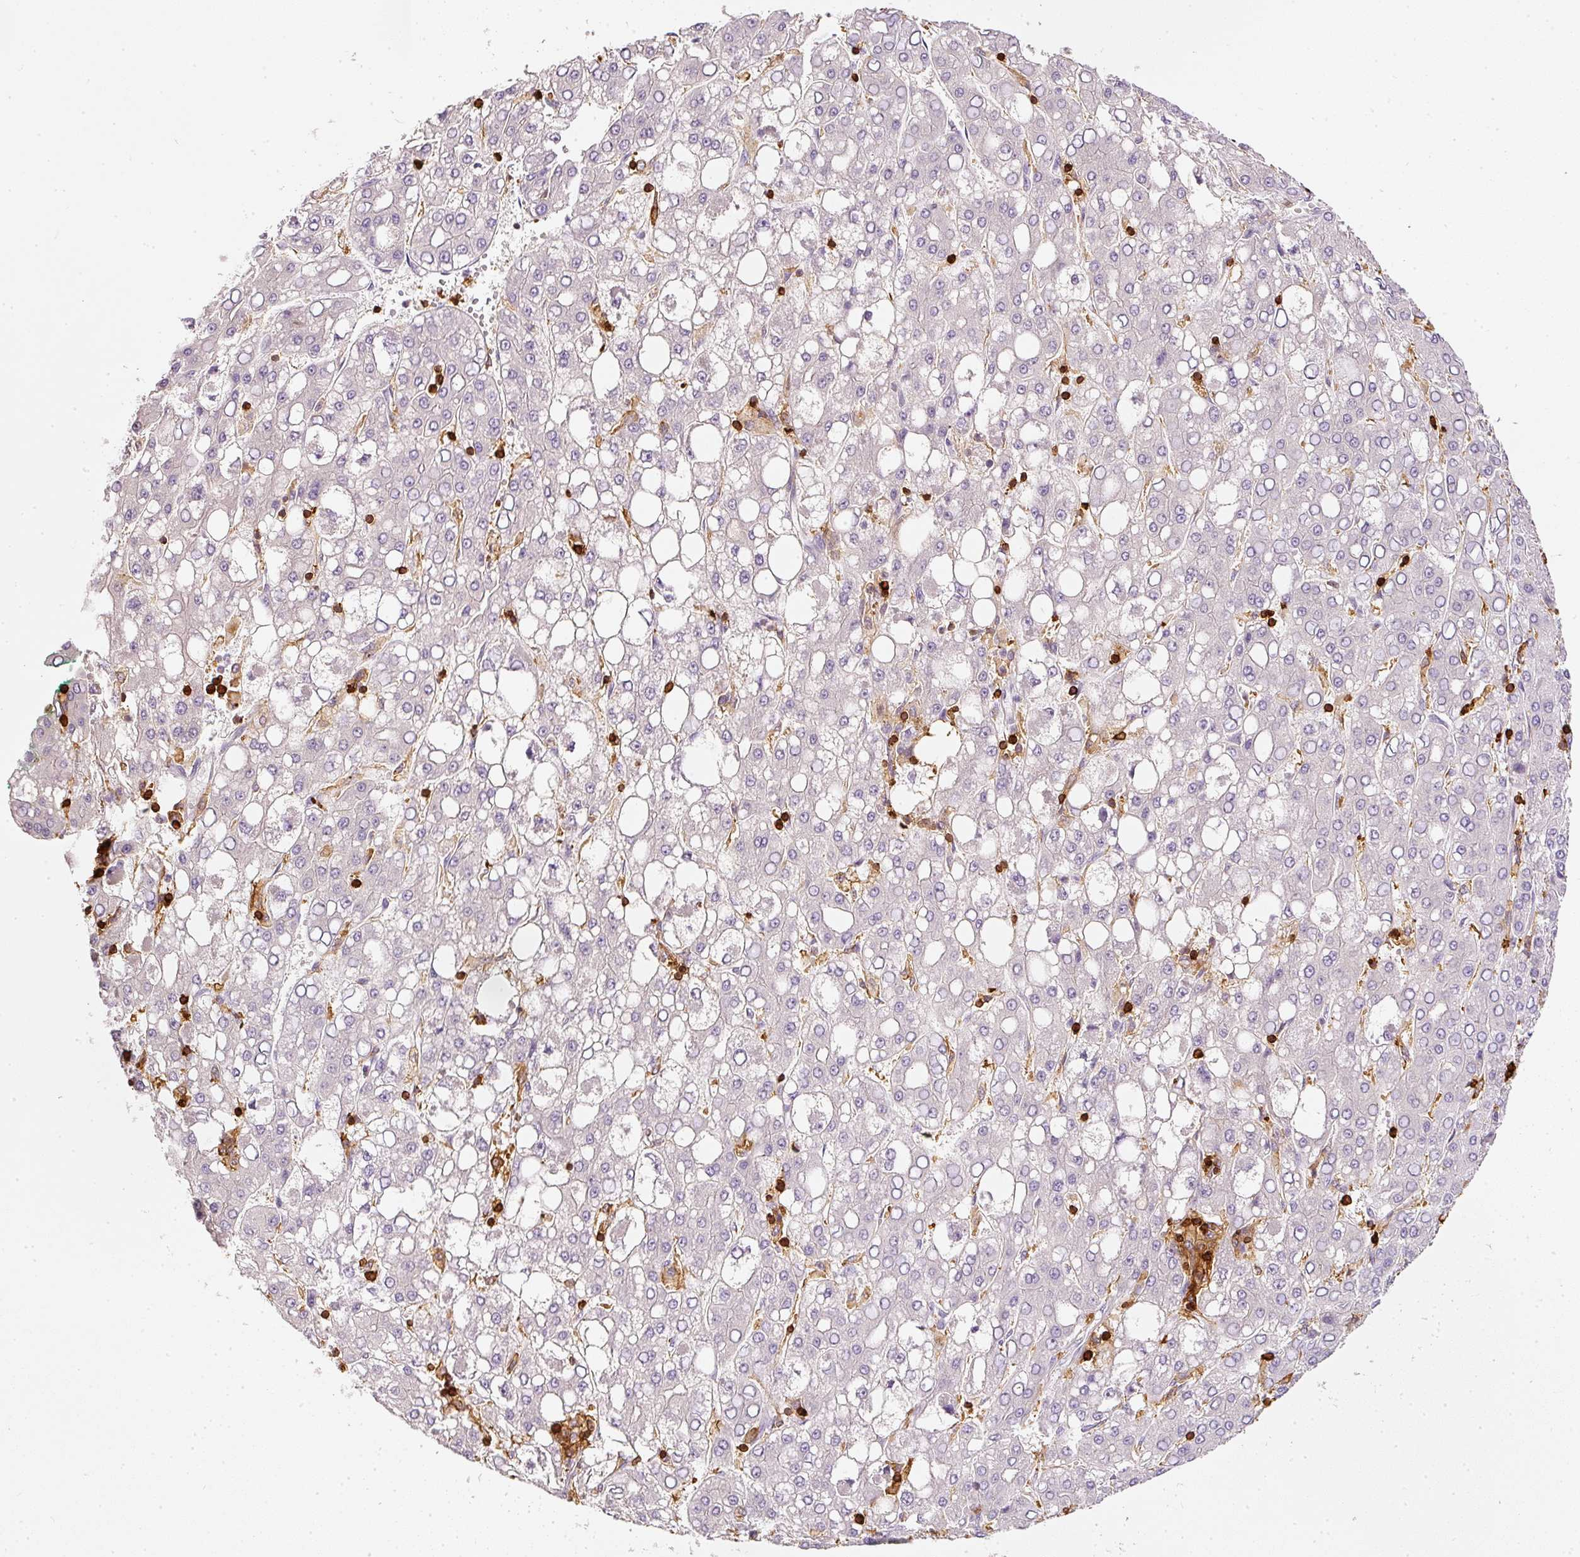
{"staining": {"intensity": "negative", "quantity": "none", "location": "none"}, "tissue": "liver cancer", "cell_type": "Tumor cells", "image_type": "cancer", "snomed": [{"axis": "morphology", "description": "Carcinoma, Hepatocellular, NOS"}, {"axis": "topography", "description": "Liver"}], "caption": "DAB immunohistochemical staining of human liver hepatocellular carcinoma exhibits no significant positivity in tumor cells.", "gene": "EVL", "patient": {"sex": "male", "age": 65}}